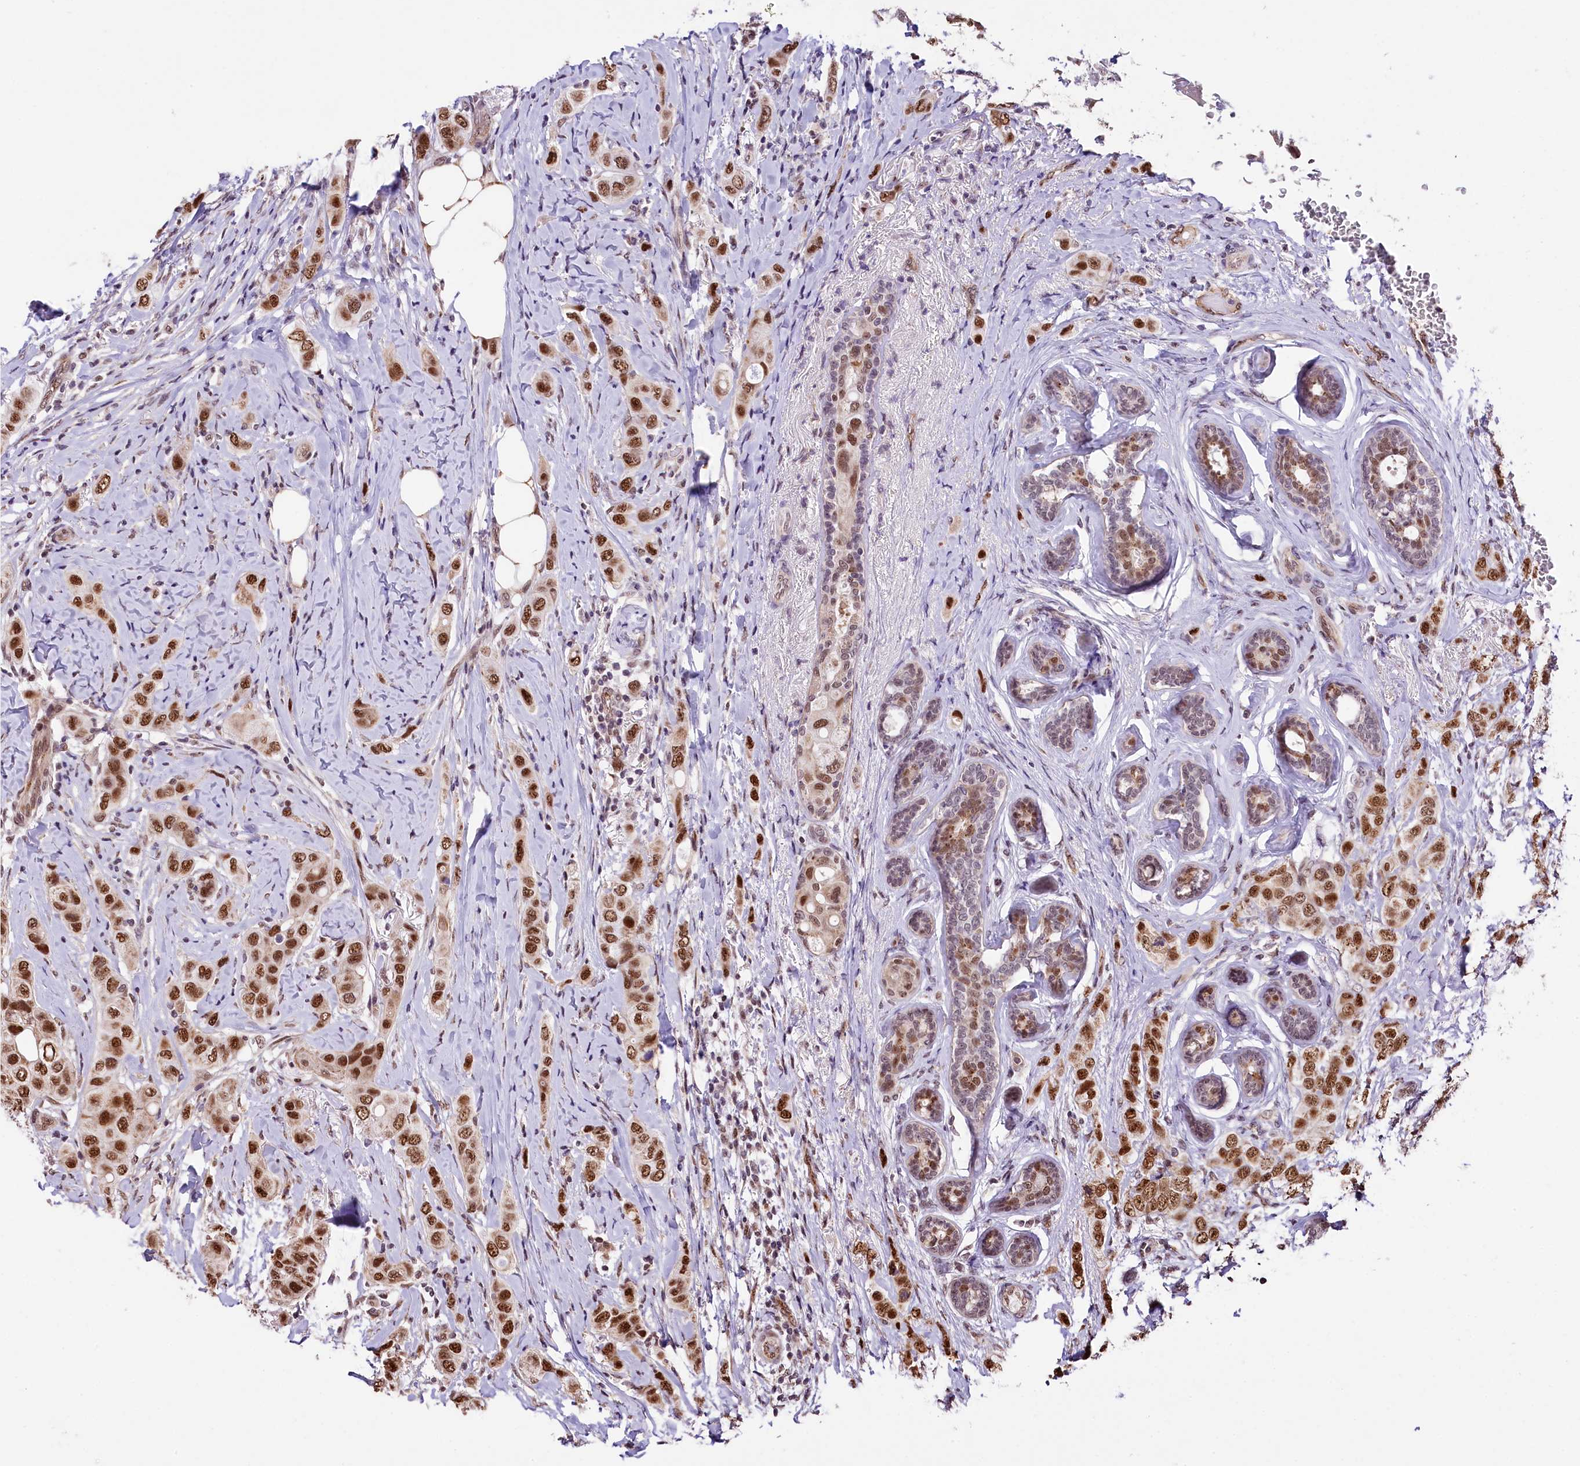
{"staining": {"intensity": "strong", "quantity": ">75%", "location": "nuclear"}, "tissue": "breast cancer", "cell_type": "Tumor cells", "image_type": "cancer", "snomed": [{"axis": "morphology", "description": "Lobular carcinoma"}, {"axis": "topography", "description": "Breast"}], "caption": "Immunohistochemical staining of breast lobular carcinoma reveals high levels of strong nuclear staining in approximately >75% of tumor cells.", "gene": "MRPL54", "patient": {"sex": "female", "age": 51}}